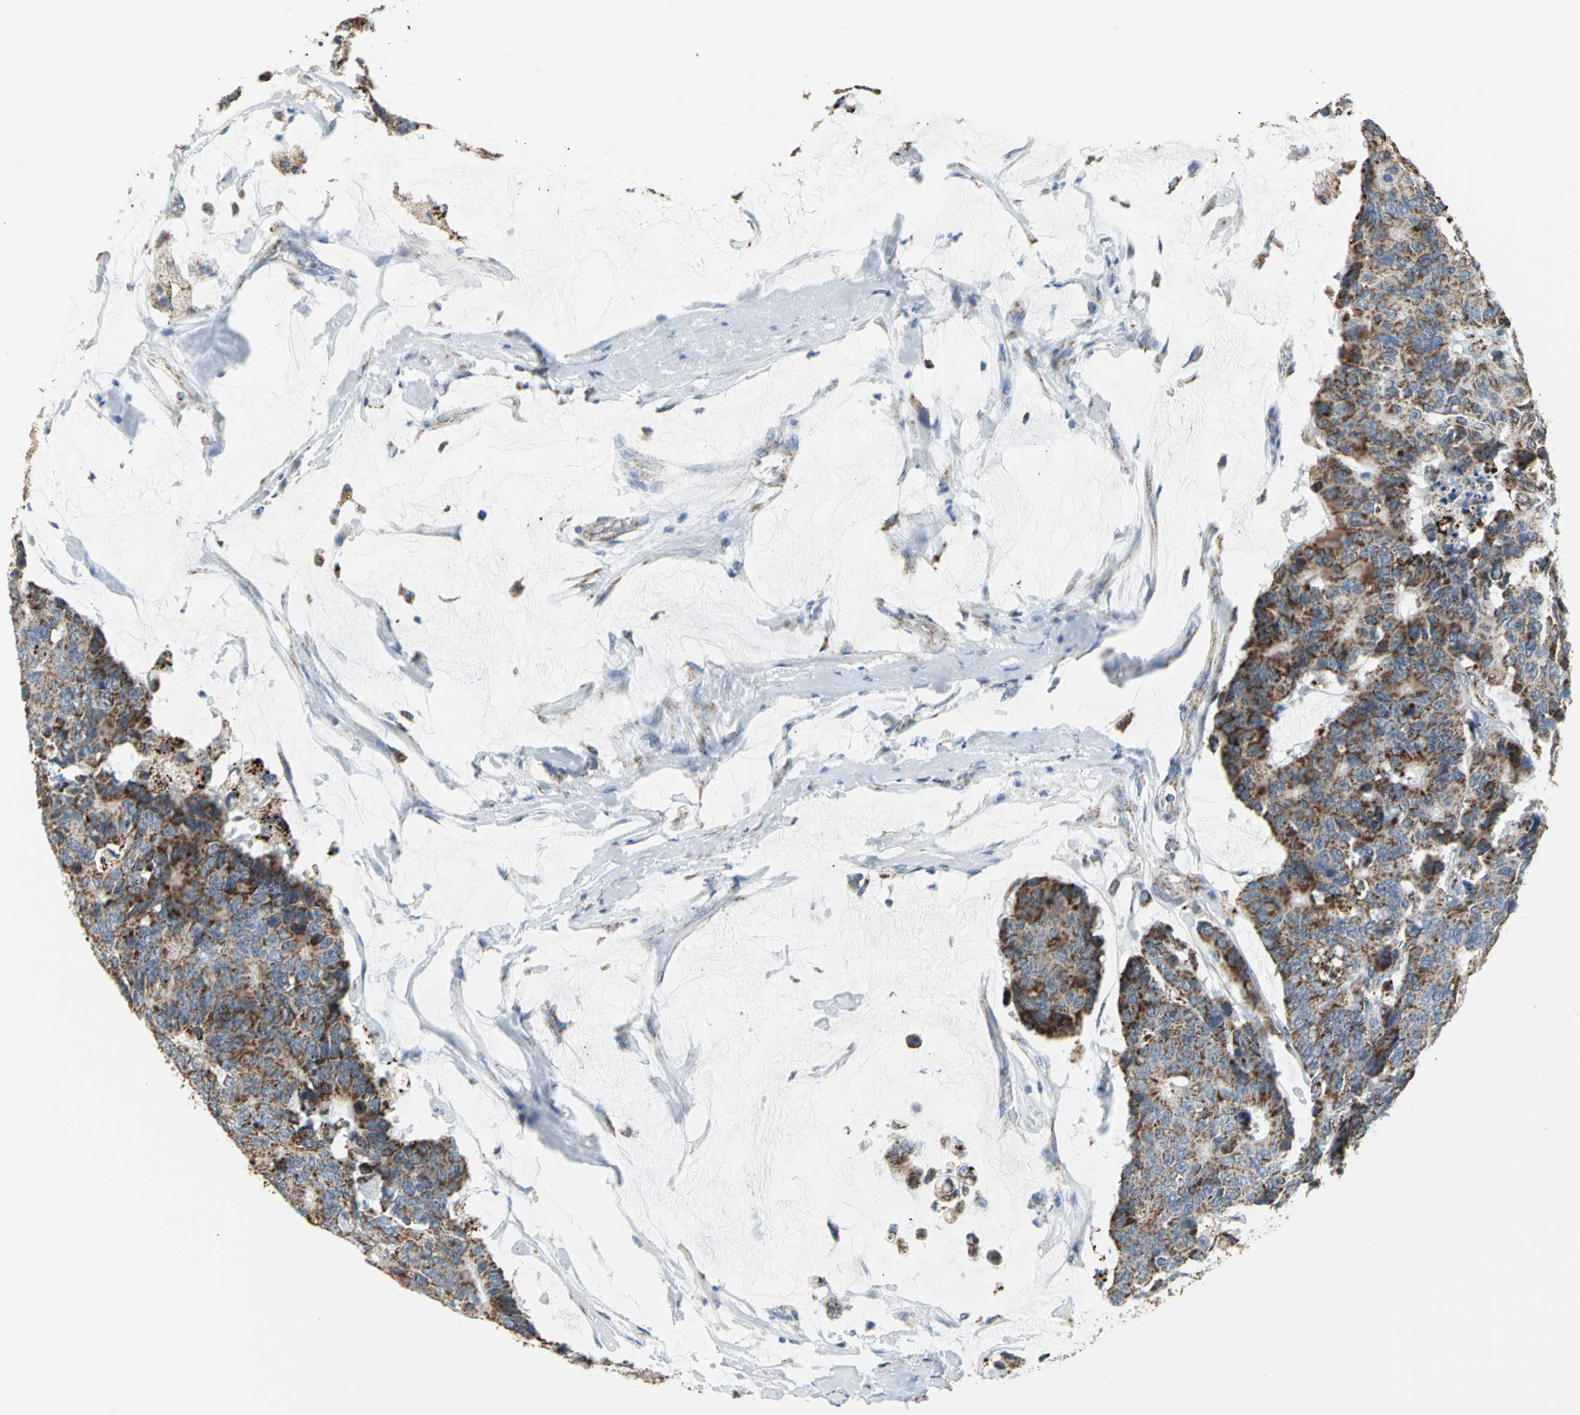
{"staining": {"intensity": "moderate", "quantity": ">75%", "location": "cytoplasmic/membranous"}, "tissue": "colorectal cancer", "cell_type": "Tumor cells", "image_type": "cancer", "snomed": [{"axis": "morphology", "description": "Adenocarcinoma, NOS"}, {"axis": "topography", "description": "Colon"}], "caption": "DAB immunohistochemical staining of human adenocarcinoma (colorectal) demonstrates moderate cytoplasmic/membranous protein staining in approximately >75% of tumor cells. (Stains: DAB in brown, nuclei in blue, Microscopy: brightfield microscopy at high magnification).", "gene": "NTRK1", "patient": {"sex": "female", "age": 86}}